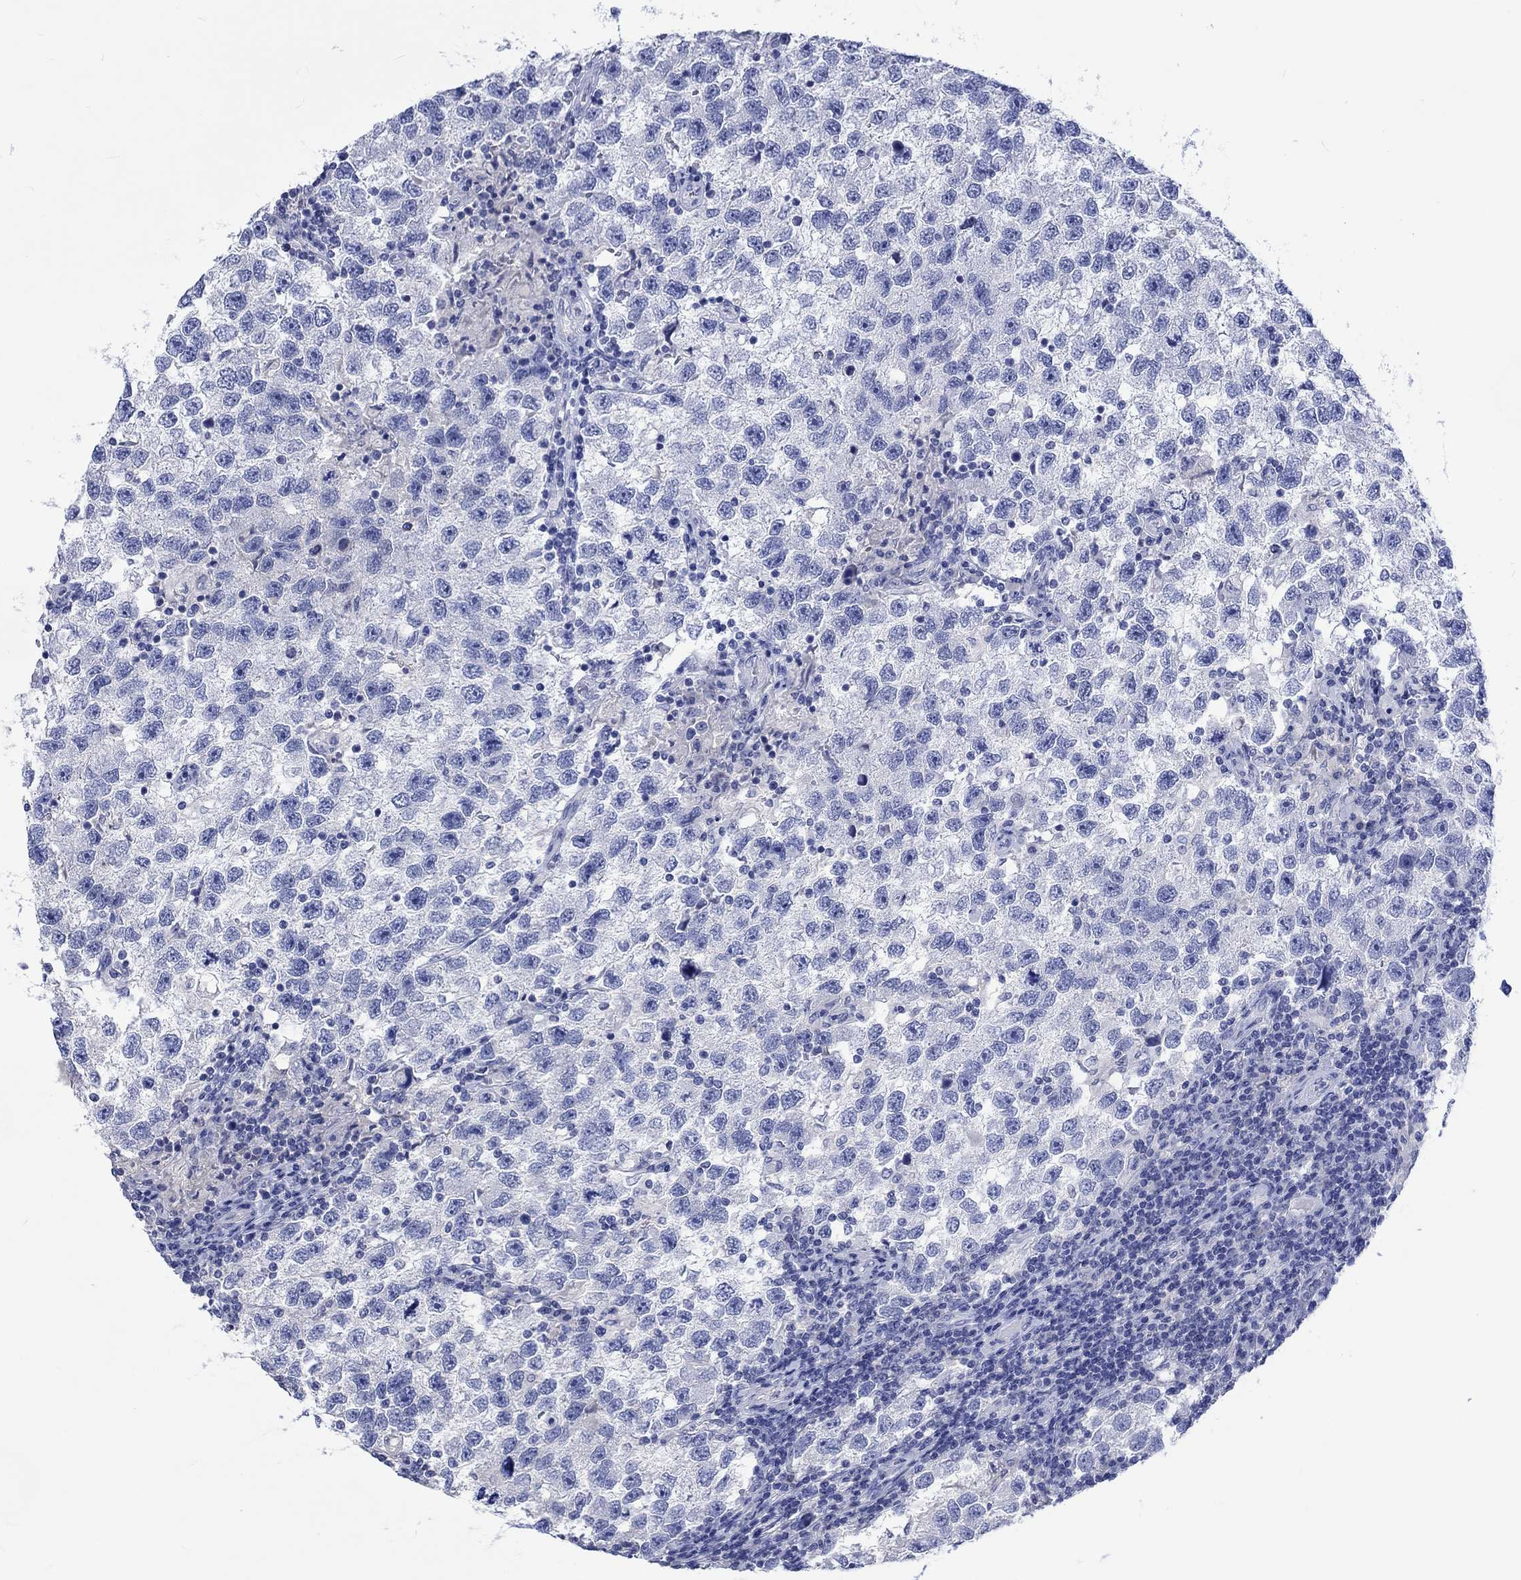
{"staining": {"intensity": "negative", "quantity": "none", "location": "none"}, "tissue": "testis cancer", "cell_type": "Tumor cells", "image_type": "cancer", "snomed": [{"axis": "morphology", "description": "Seminoma, NOS"}, {"axis": "topography", "description": "Testis"}], "caption": "An image of testis cancer (seminoma) stained for a protein displays no brown staining in tumor cells. (Brightfield microscopy of DAB (3,3'-diaminobenzidine) IHC at high magnification).", "gene": "TOMM20L", "patient": {"sex": "male", "age": 26}}